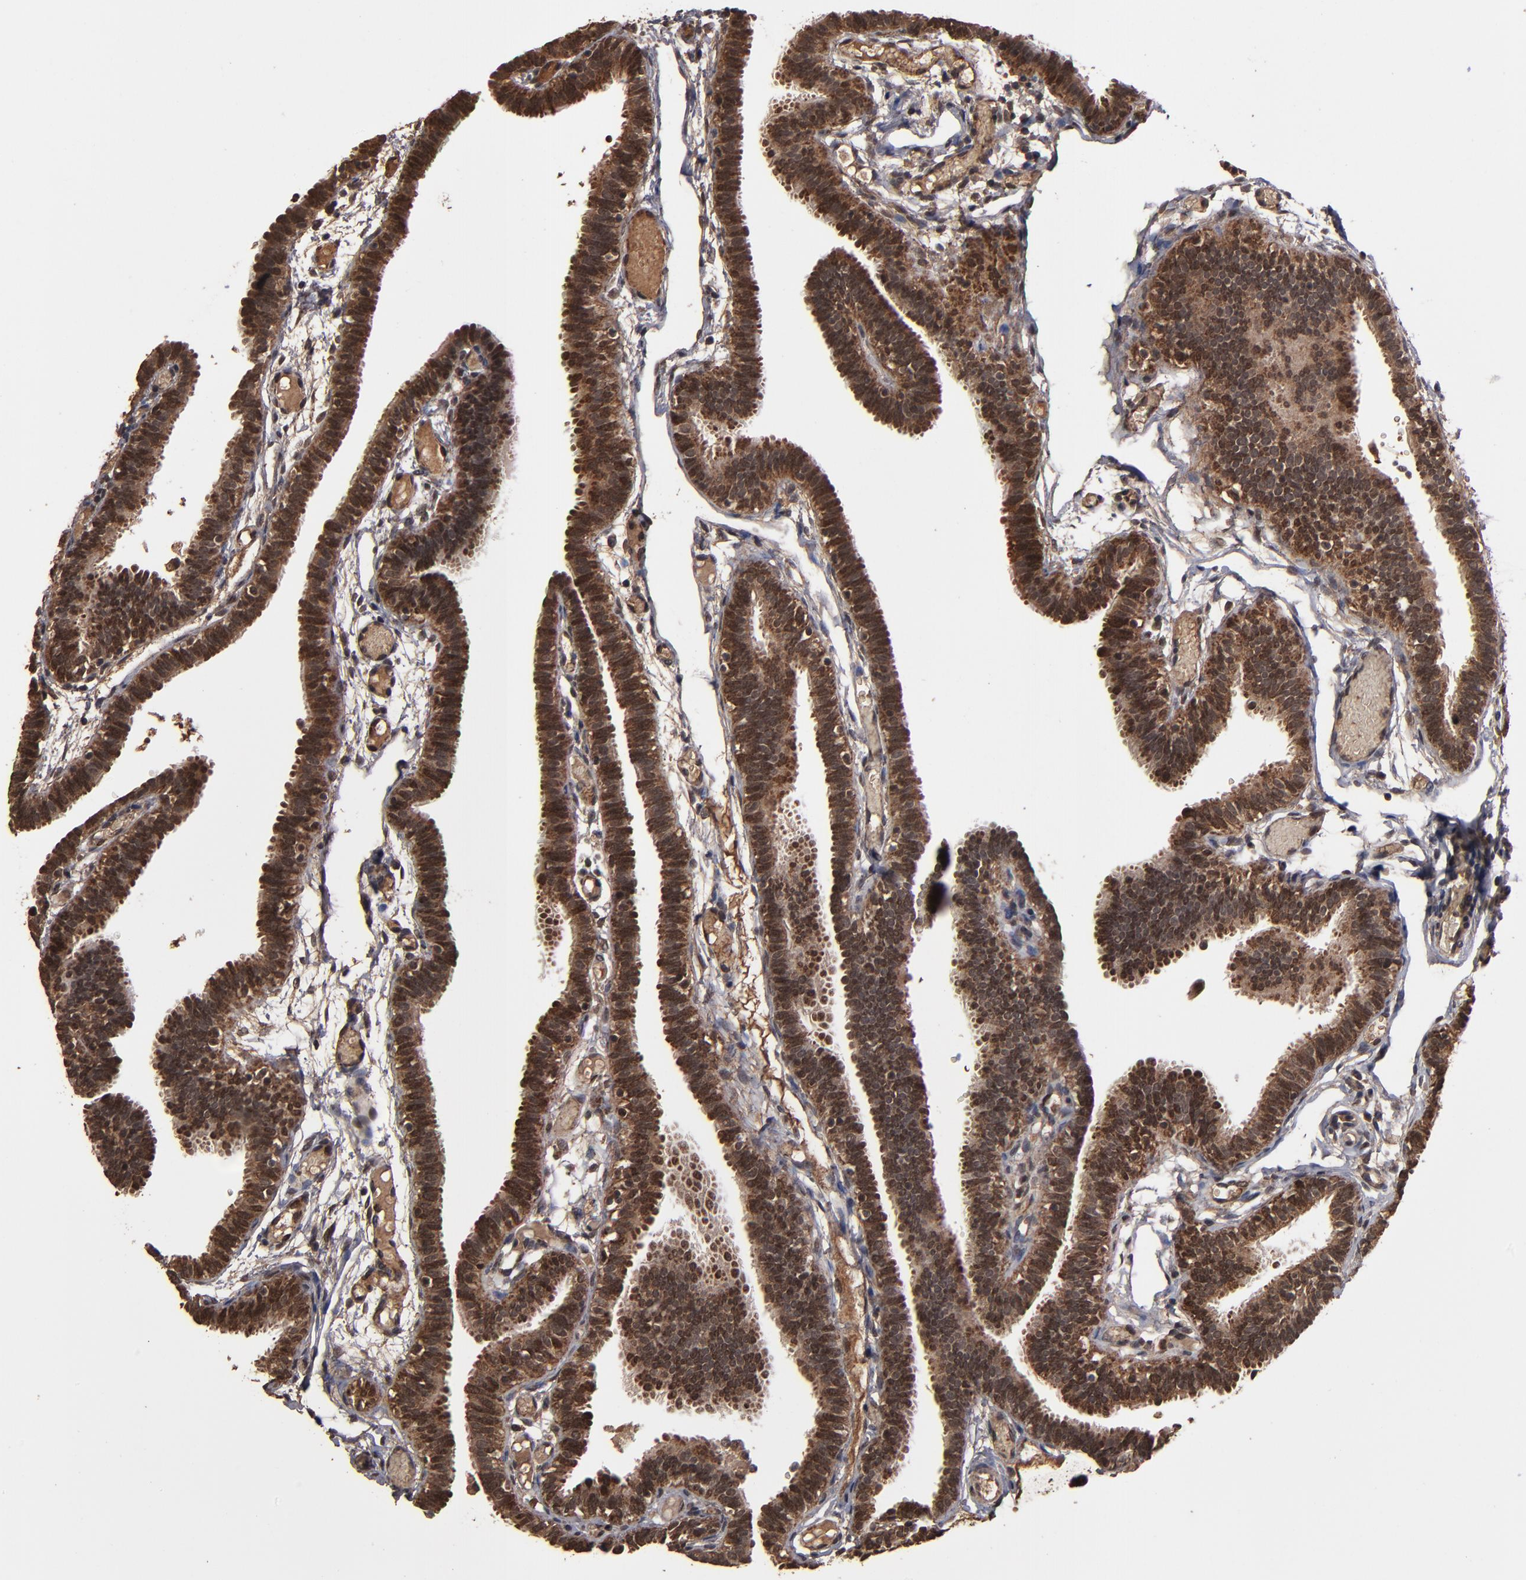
{"staining": {"intensity": "strong", "quantity": ">75%", "location": "cytoplasmic/membranous,nuclear"}, "tissue": "fallopian tube", "cell_type": "Glandular cells", "image_type": "normal", "snomed": [{"axis": "morphology", "description": "Normal tissue, NOS"}, {"axis": "topography", "description": "Fallopian tube"}], "caption": "High-magnification brightfield microscopy of unremarkable fallopian tube stained with DAB (3,3'-diaminobenzidine) (brown) and counterstained with hematoxylin (blue). glandular cells exhibit strong cytoplasmic/membranous,nuclear staining is seen in about>75% of cells. (Stains: DAB in brown, nuclei in blue, Microscopy: brightfield microscopy at high magnification).", "gene": "NXF2B", "patient": {"sex": "female", "age": 29}}